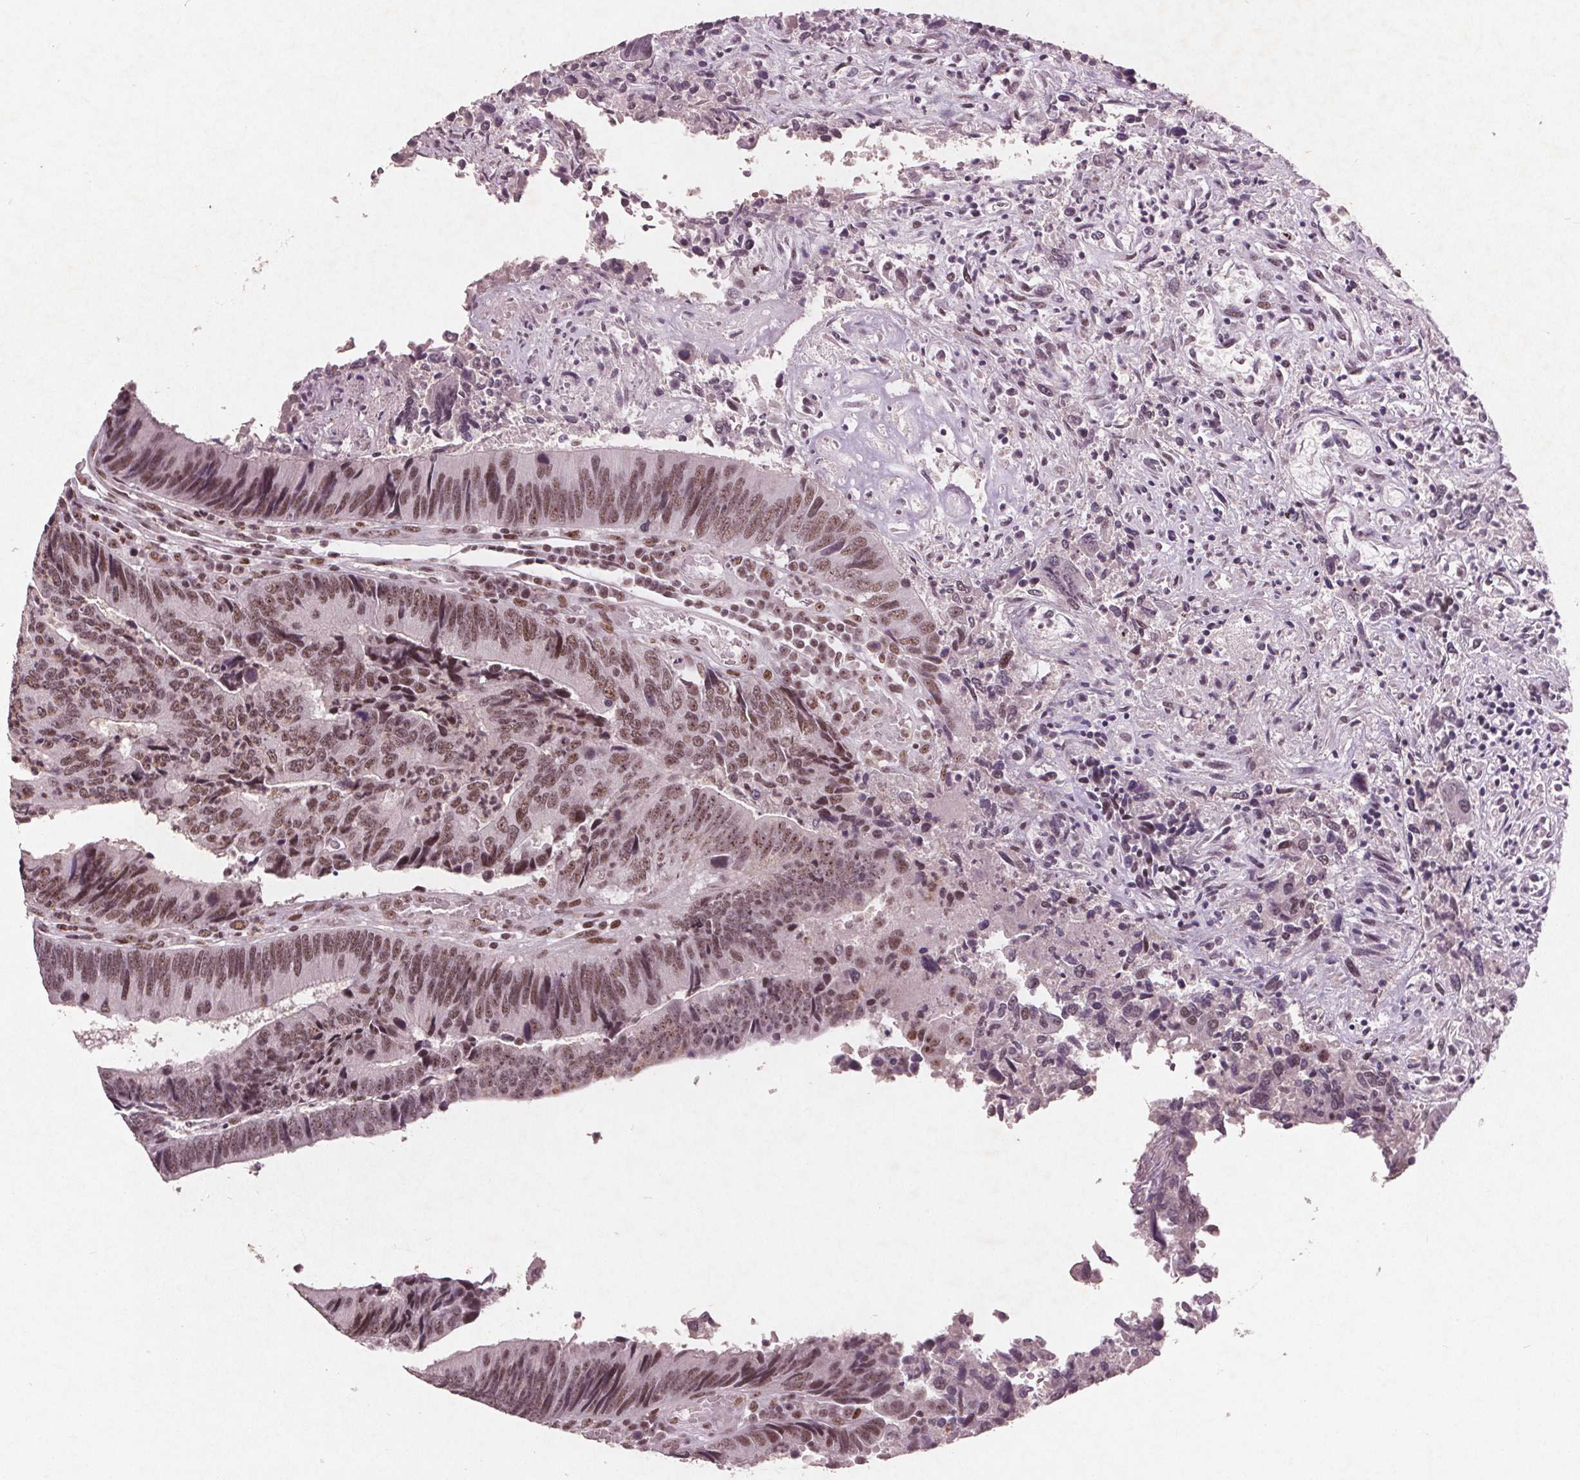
{"staining": {"intensity": "weak", "quantity": ">75%", "location": "nuclear"}, "tissue": "colorectal cancer", "cell_type": "Tumor cells", "image_type": "cancer", "snomed": [{"axis": "morphology", "description": "Adenocarcinoma, NOS"}, {"axis": "topography", "description": "Colon"}], "caption": "Human colorectal cancer (adenocarcinoma) stained for a protein (brown) shows weak nuclear positive positivity in approximately >75% of tumor cells.", "gene": "RPS6KA2", "patient": {"sex": "female", "age": 67}}